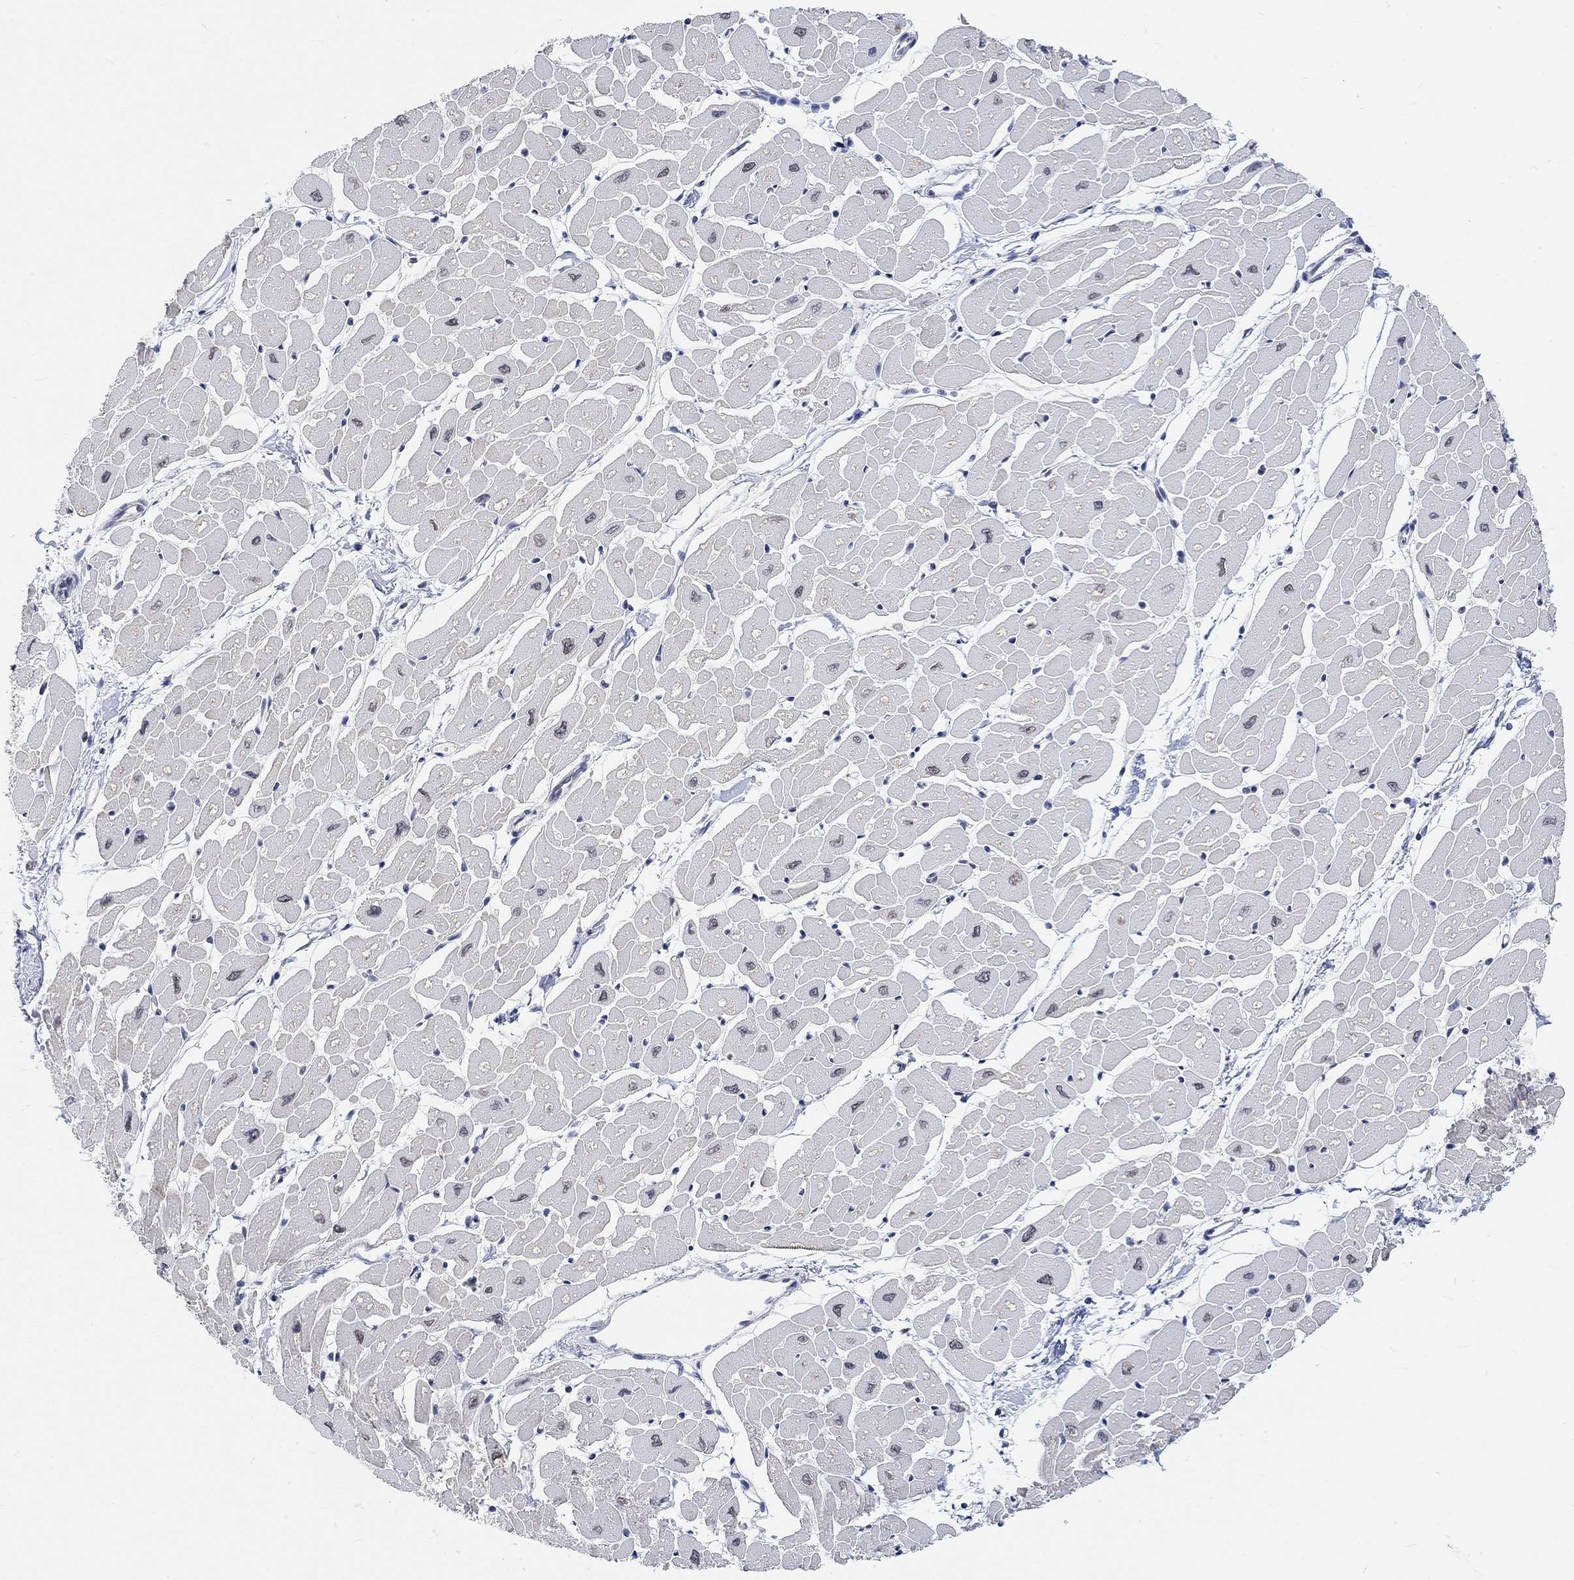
{"staining": {"intensity": "negative", "quantity": "none", "location": "none"}, "tissue": "heart muscle", "cell_type": "Cardiomyocytes", "image_type": "normal", "snomed": [{"axis": "morphology", "description": "Normal tissue, NOS"}, {"axis": "topography", "description": "Heart"}], "caption": "High magnification brightfield microscopy of unremarkable heart muscle stained with DAB (3,3'-diaminobenzidine) (brown) and counterstained with hematoxylin (blue): cardiomyocytes show no significant staining. (Stains: DAB immunohistochemistry with hematoxylin counter stain, Microscopy: brightfield microscopy at high magnification).", "gene": "PURG", "patient": {"sex": "male", "age": 57}}